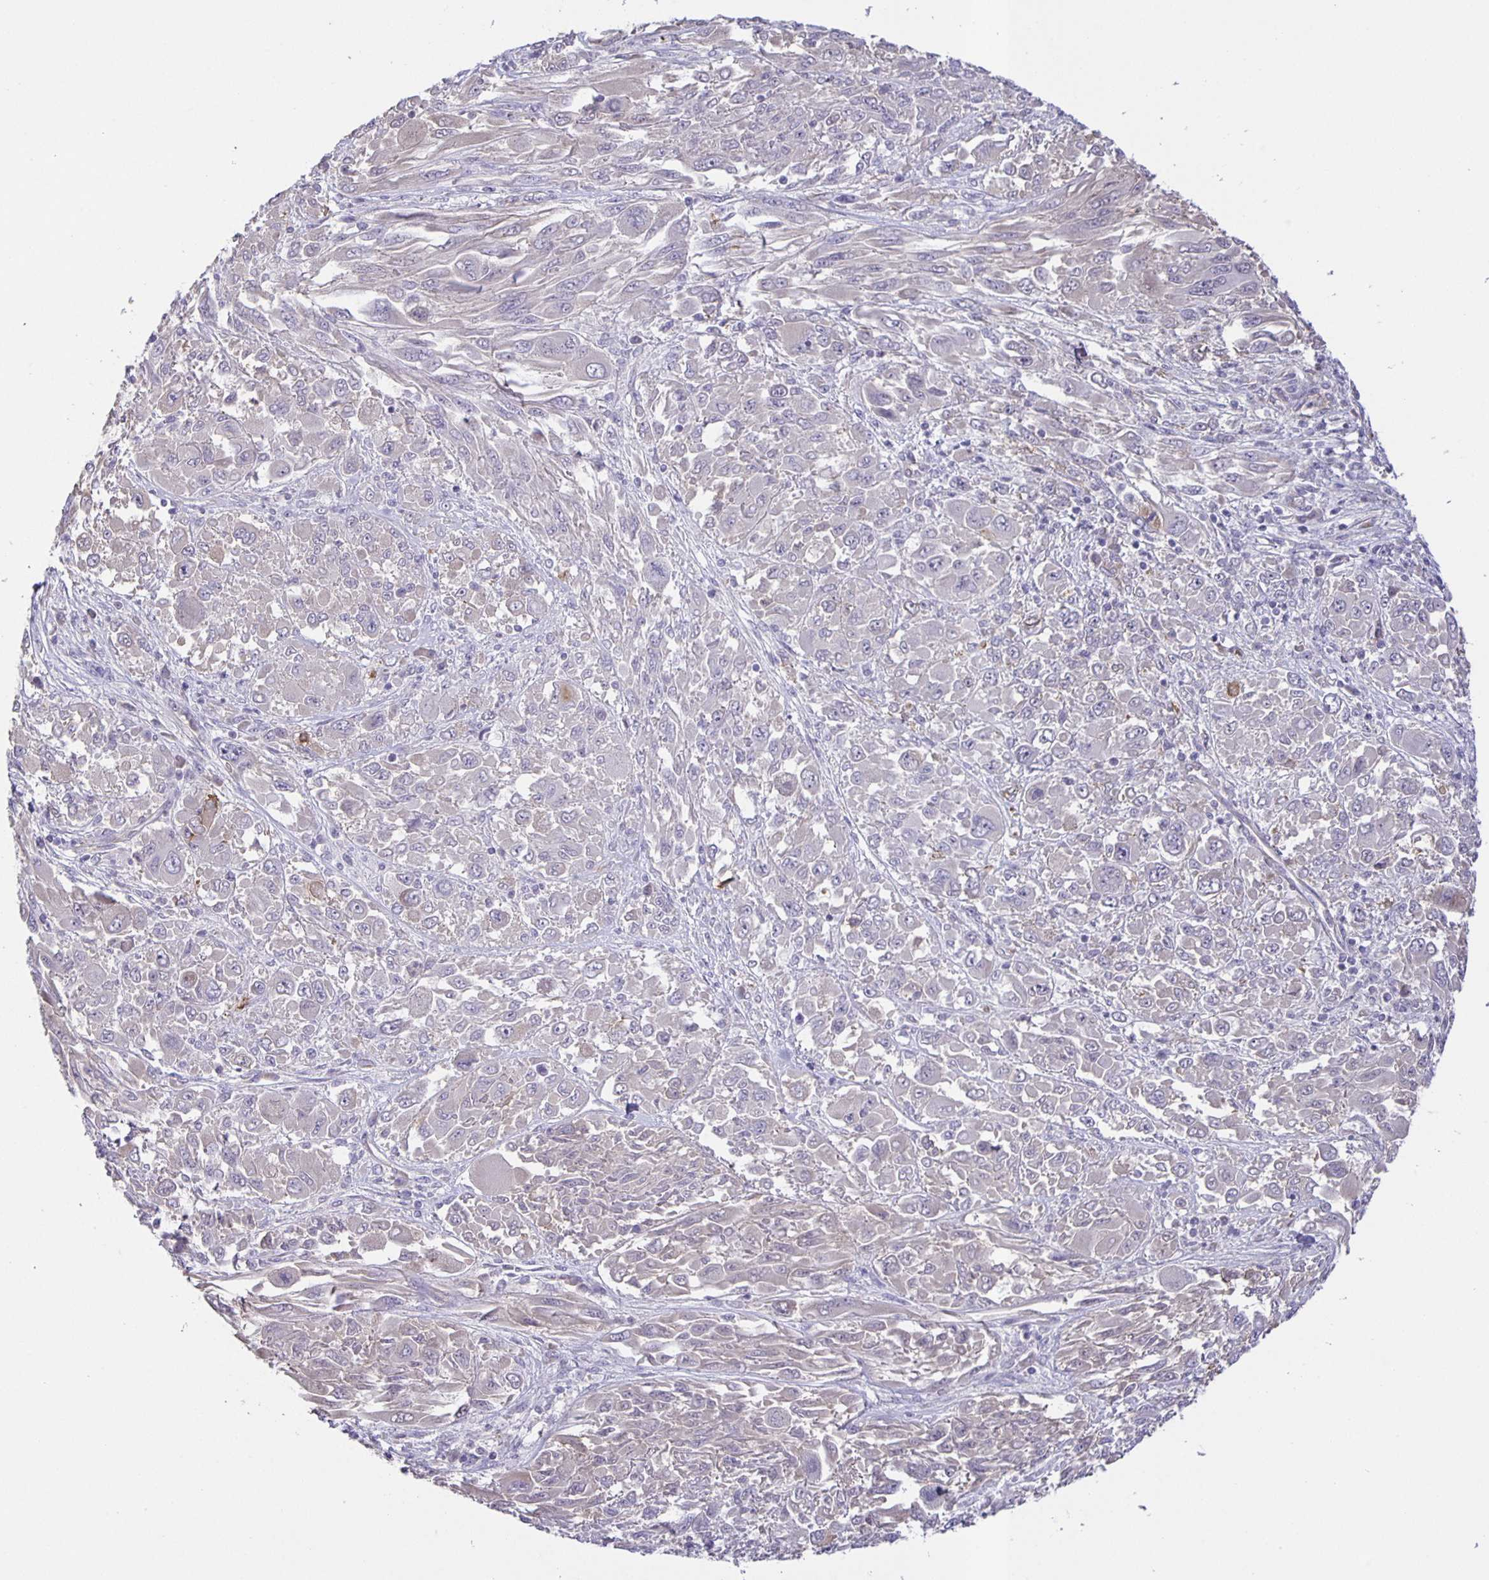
{"staining": {"intensity": "negative", "quantity": "none", "location": "none"}, "tissue": "melanoma", "cell_type": "Tumor cells", "image_type": "cancer", "snomed": [{"axis": "morphology", "description": "Malignant melanoma, NOS"}, {"axis": "topography", "description": "Skin"}], "caption": "The immunohistochemistry image has no significant expression in tumor cells of melanoma tissue.", "gene": "SRCIN1", "patient": {"sex": "female", "age": 91}}